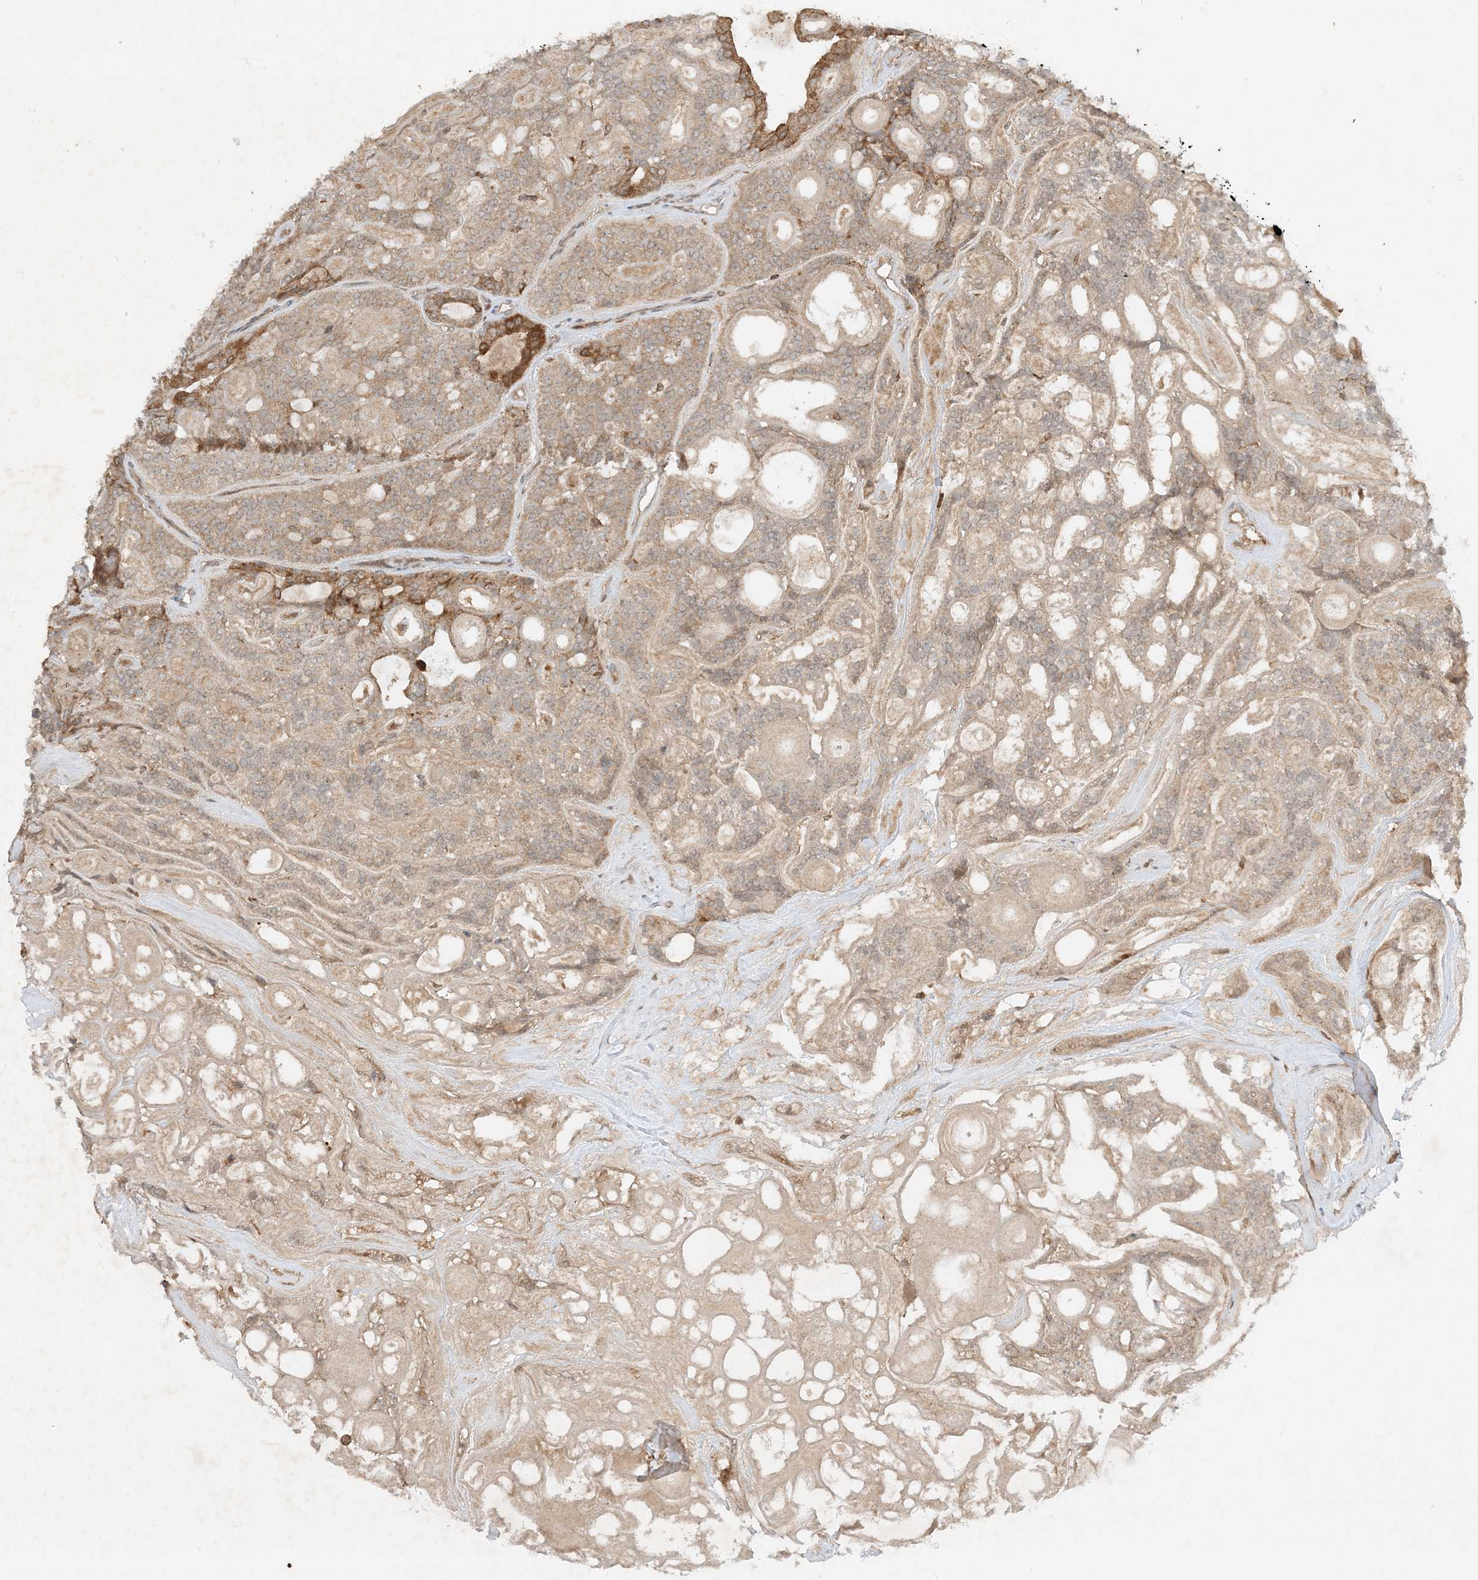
{"staining": {"intensity": "weak", "quantity": ">75%", "location": "cytoplasmic/membranous"}, "tissue": "head and neck cancer", "cell_type": "Tumor cells", "image_type": "cancer", "snomed": [{"axis": "morphology", "description": "Adenocarcinoma, NOS"}, {"axis": "topography", "description": "Head-Neck"}], "caption": "DAB (3,3'-diaminobenzidine) immunohistochemical staining of human head and neck cancer (adenocarcinoma) reveals weak cytoplasmic/membranous protein staining in approximately >75% of tumor cells. (DAB (3,3'-diaminobenzidine) IHC with brightfield microscopy, high magnification).", "gene": "XRN1", "patient": {"sex": "male", "age": 66}}